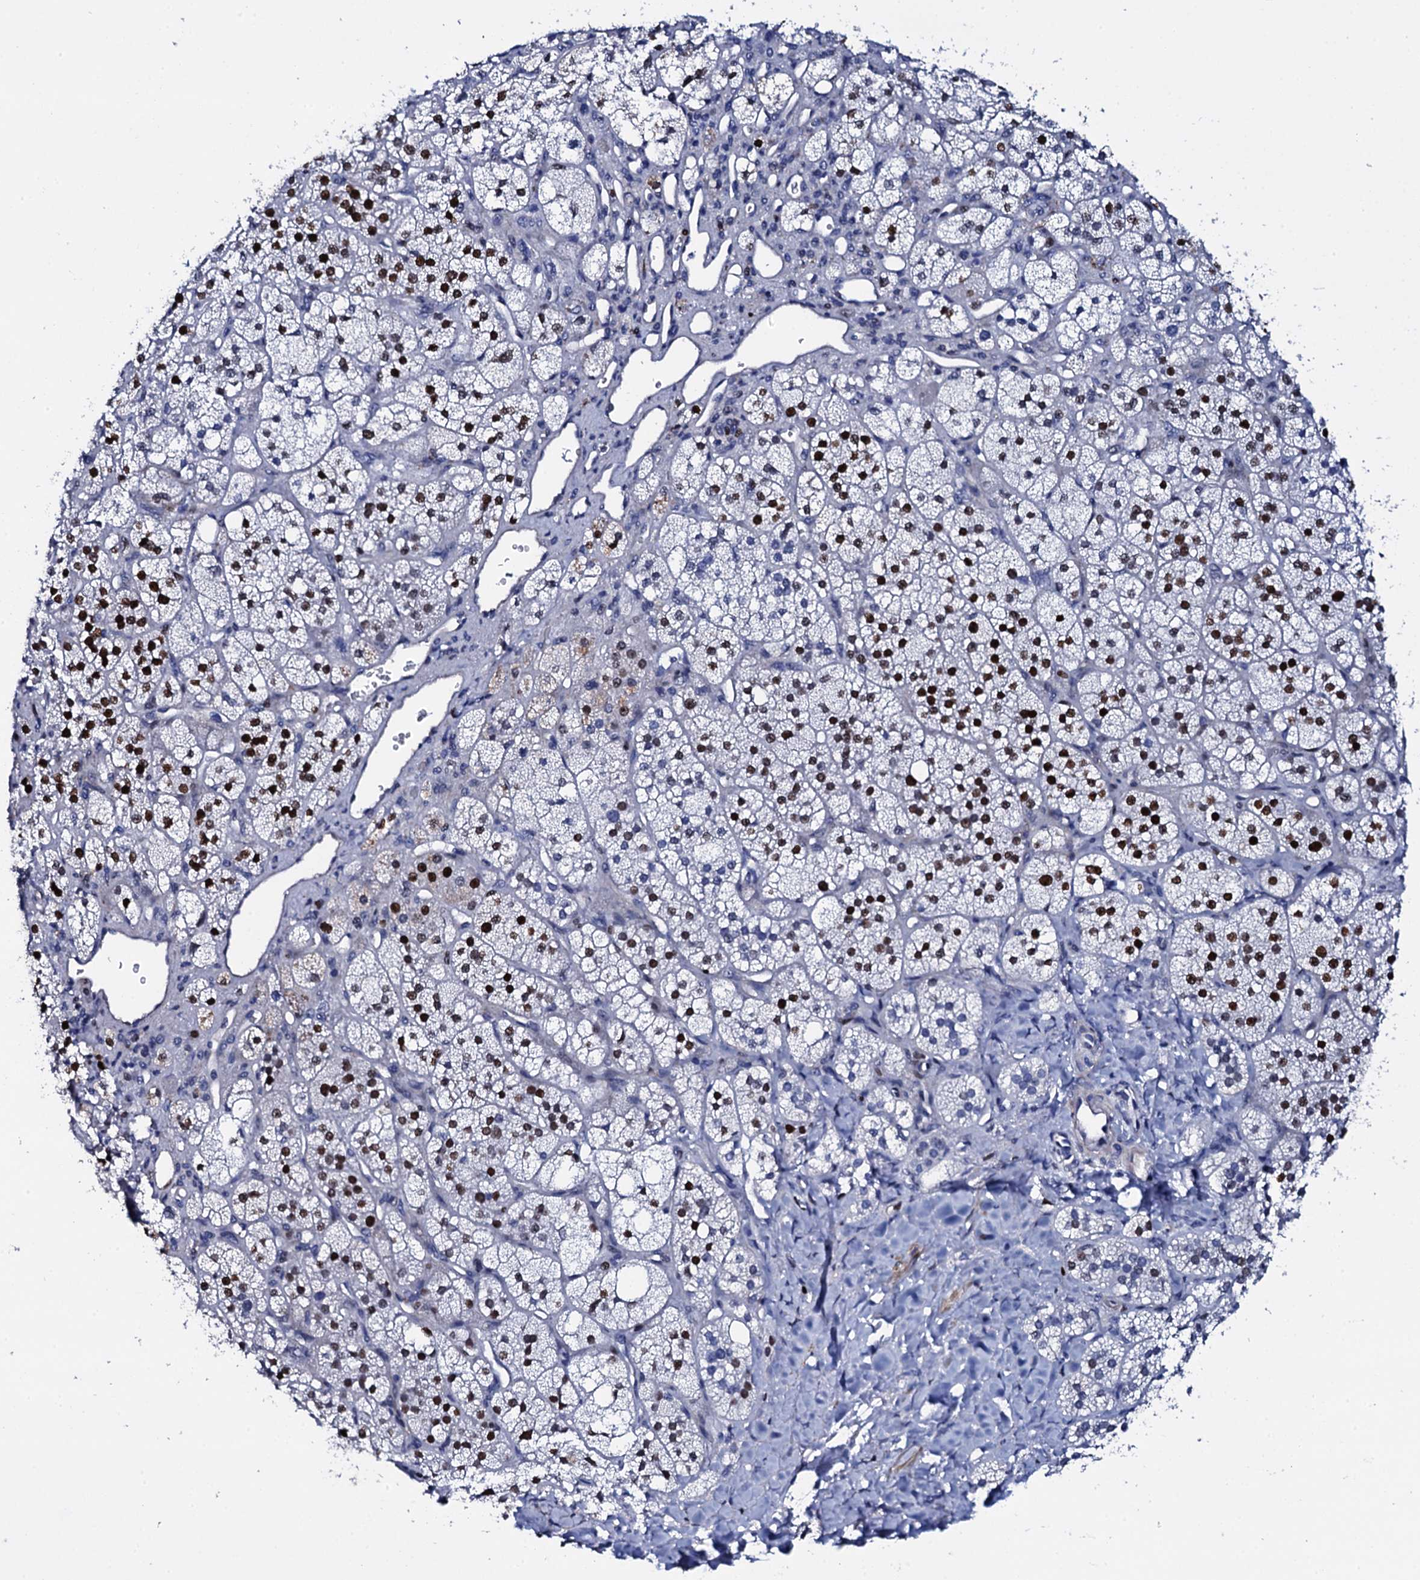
{"staining": {"intensity": "strong", "quantity": ">75%", "location": "nuclear"}, "tissue": "adrenal gland", "cell_type": "Glandular cells", "image_type": "normal", "snomed": [{"axis": "morphology", "description": "Normal tissue, NOS"}, {"axis": "topography", "description": "Adrenal gland"}], "caption": "A histopathology image showing strong nuclear expression in about >75% of glandular cells in benign adrenal gland, as visualized by brown immunohistochemical staining.", "gene": "NPM2", "patient": {"sex": "male", "age": 61}}